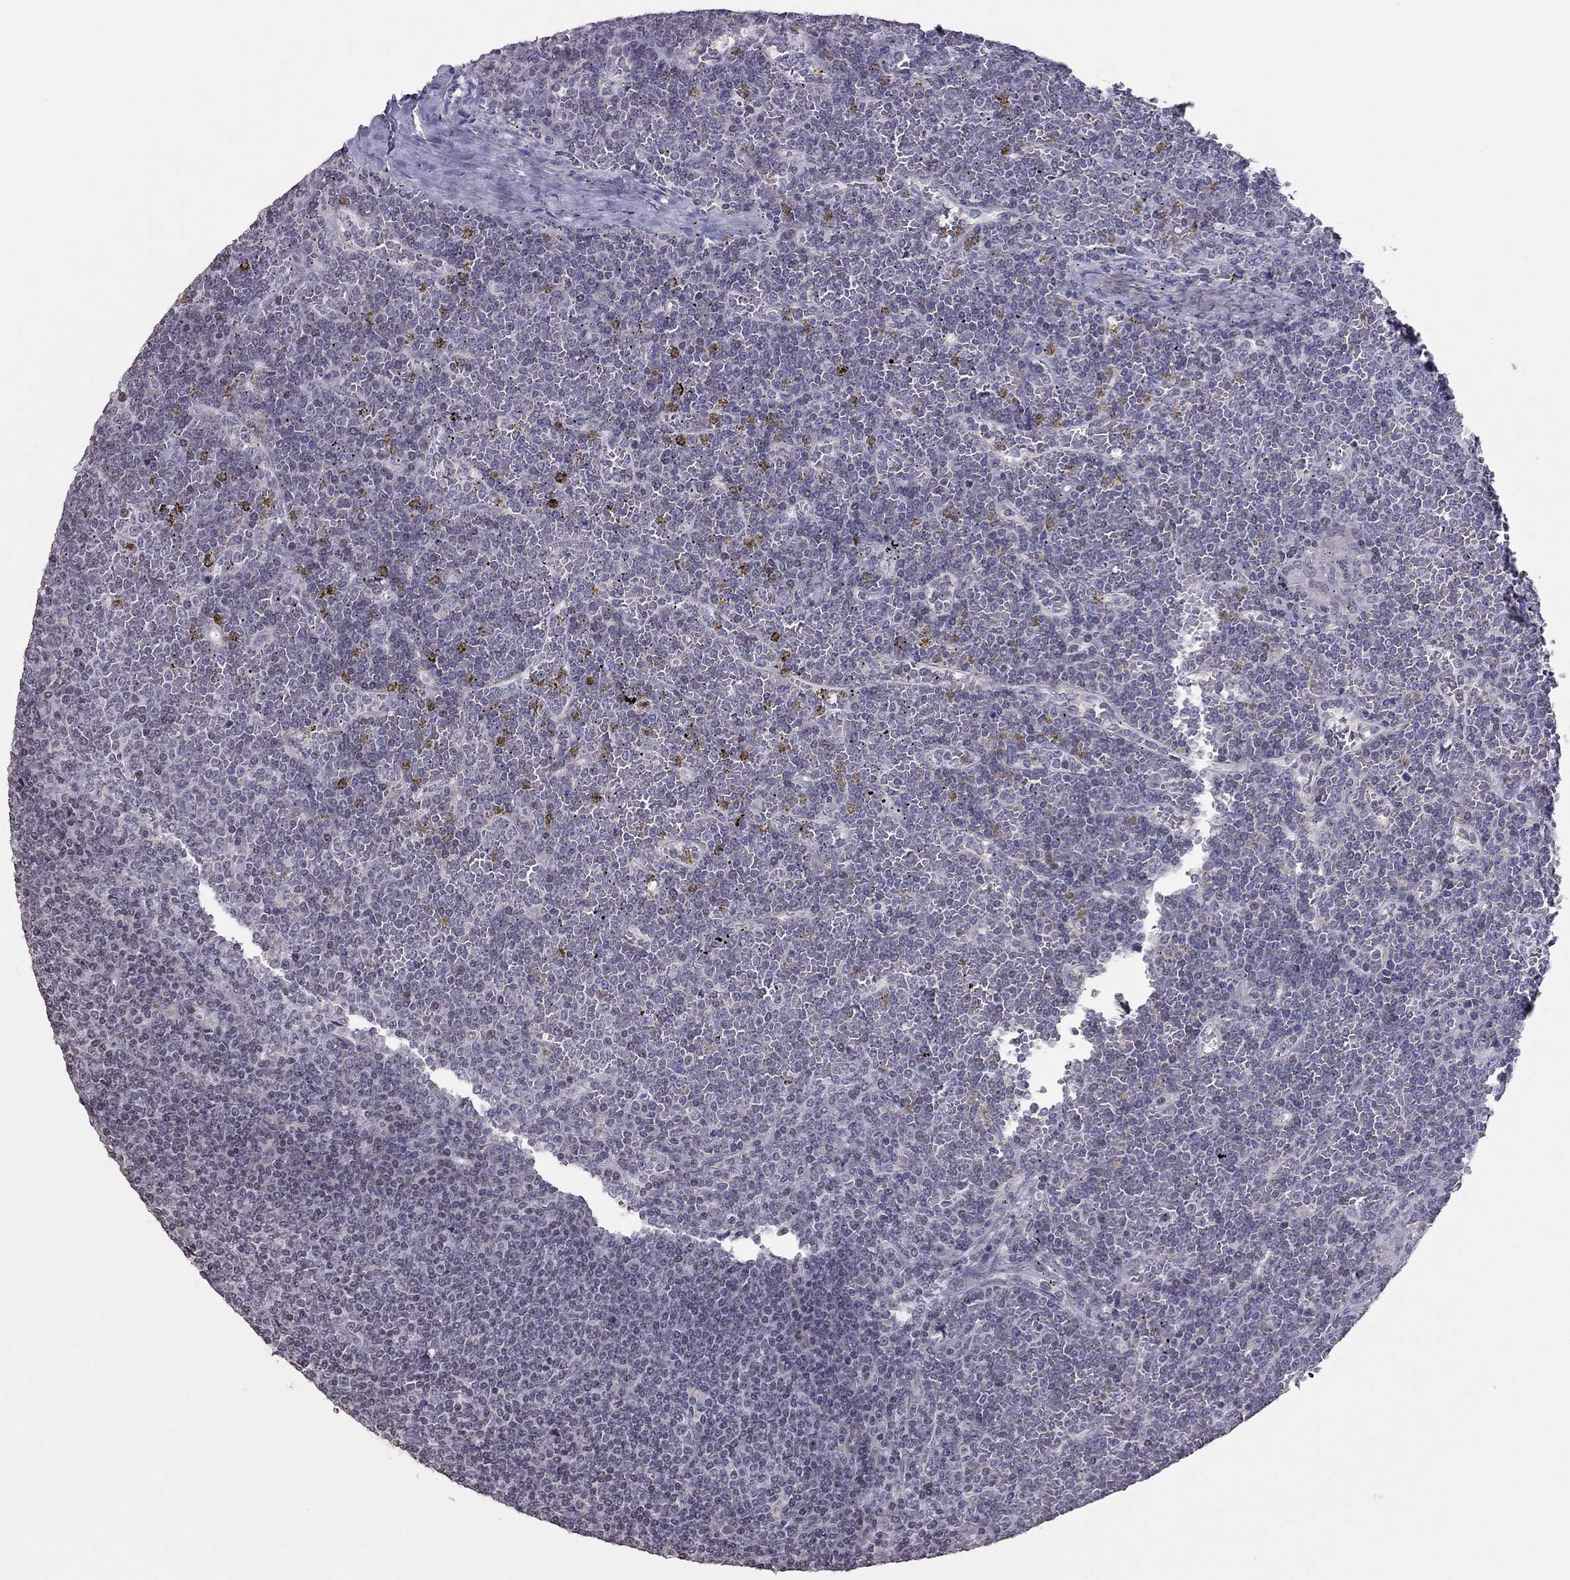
{"staining": {"intensity": "negative", "quantity": "none", "location": "none"}, "tissue": "lymphoma", "cell_type": "Tumor cells", "image_type": "cancer", "snomed": [{"axis": "morphology", "description": "Malignant lymphoma, non-Hodgkin's type, Low grade"}, {"axis": "topography", "description": "Spleen"}], "caption": "Lymphoma was stained to show a protein in brown. There is no significant expression in tumor cells.", "gene": "TSHB", "patient": {"sex": "female", "age": 19}}